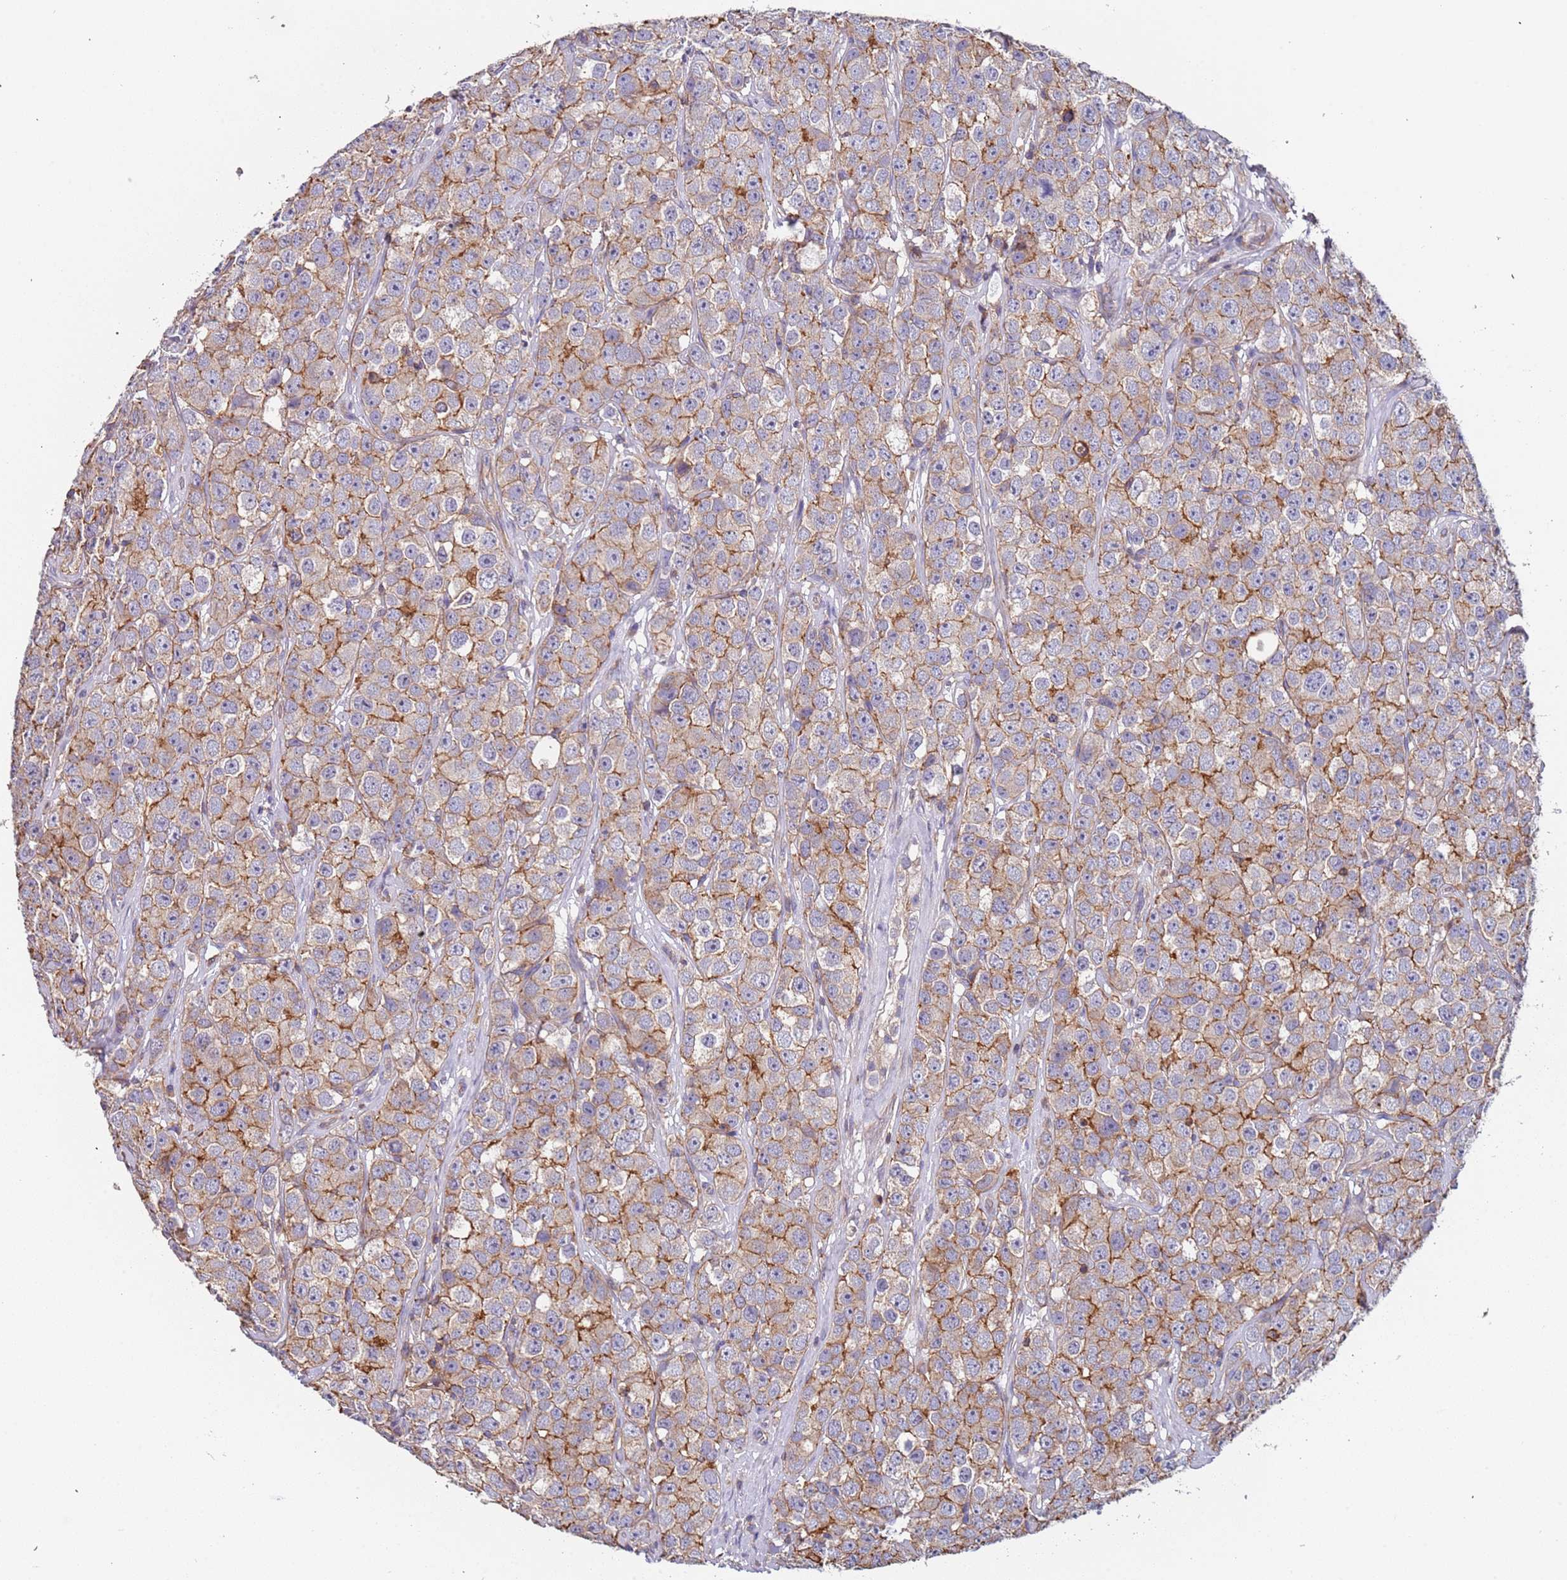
{"staining": {"intensity": "moderate", "quantity": "<25%", "location": "cytoplasmic/membranous"}, "tissue": "testis cancer", "cell_type": "Tumor cells", "image_type": "cancer", "snomed": [{"axis": "morphology", "description": "Seminoma, NOS"}, {"axis": "topography", "description": "Testis"}], "caption": "A brown stain labels moderate cytoplasmic/membranous staining of a protein in human testis seminoma tumor cells. Ihc stains the protein in brown and the nuclei are stained blue.", "gene": "SYT4", "patient": {"sex": "male", "age": 28}}